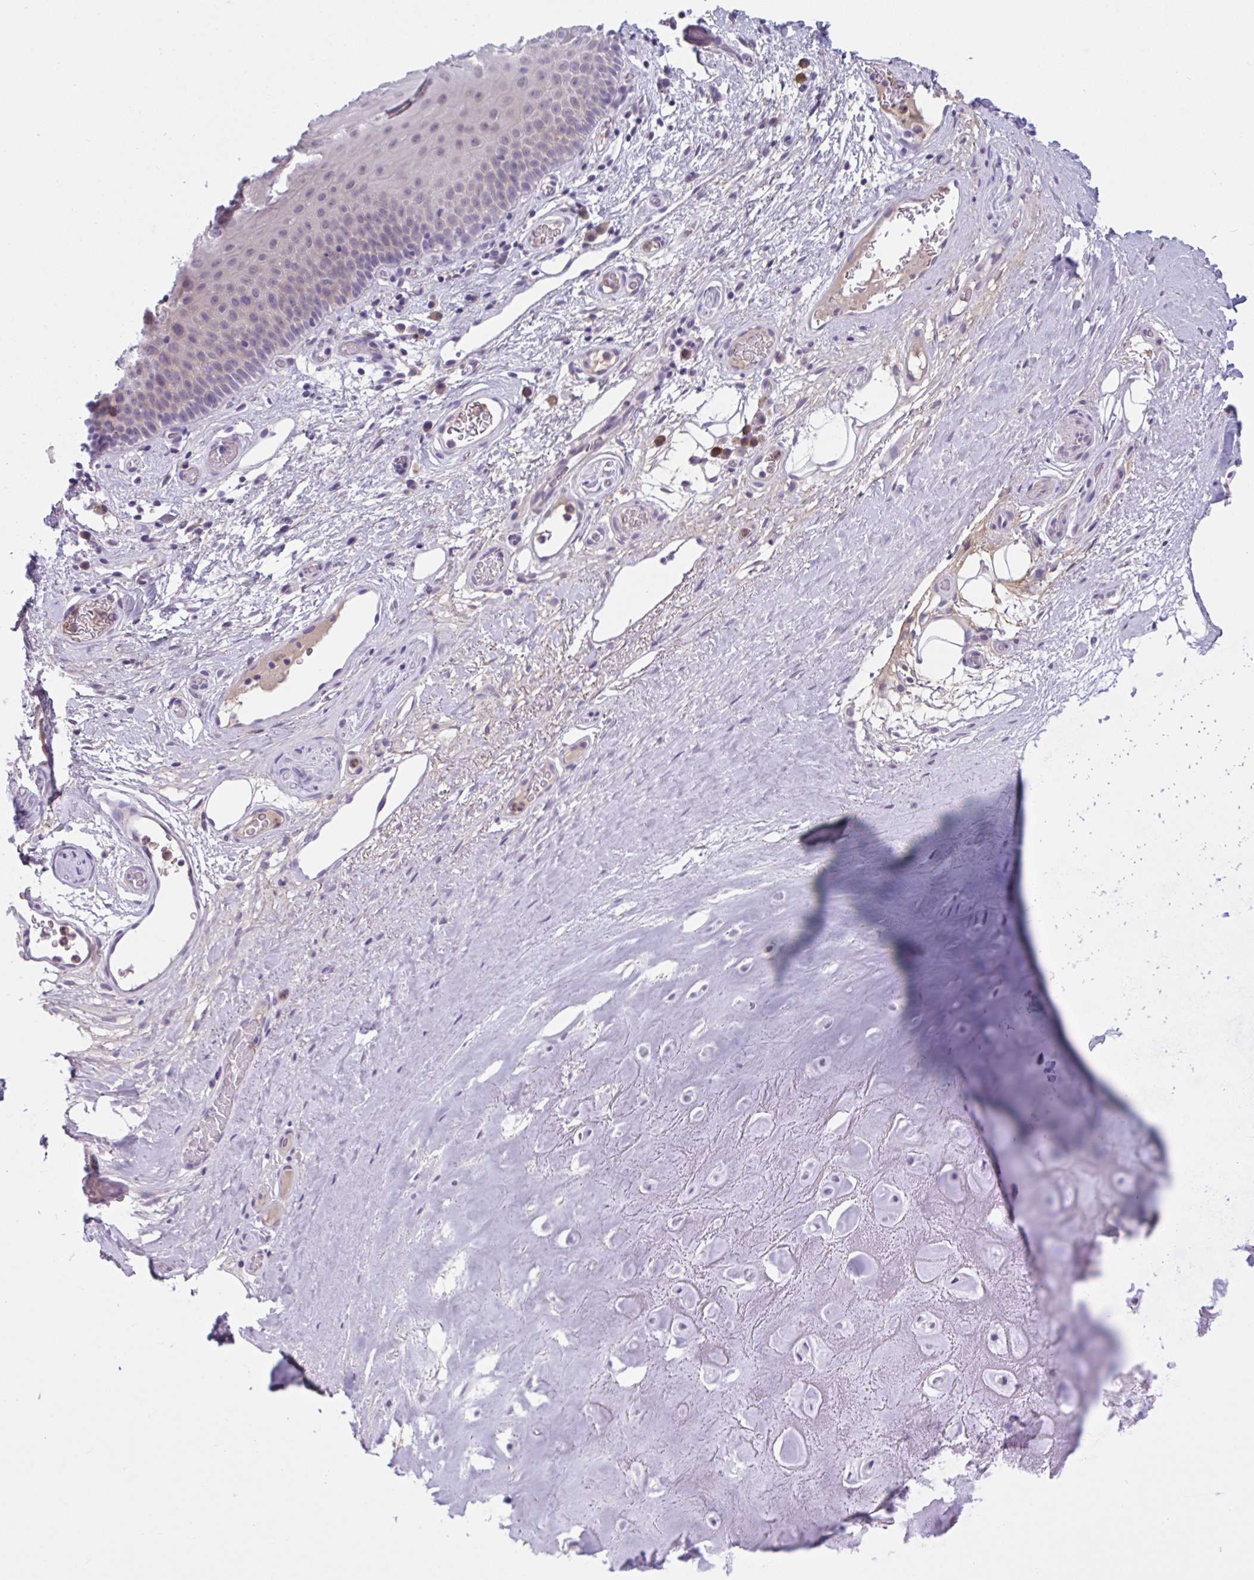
{"staining": {"intensity": "negative", "quantity": "none", "location": "none"}, "tissue": "adipose tissue", "cell_type": "Adipocytes", "image_type": "normal", "snomed": [{"axis": "morphology", "description": "Normal tissue, NOS"}, {"axis": "topography", "description": "Lymph node"}, {"axis": "topography", "description": "Cartilage tissue"}, {"axis": "topography", "description": "Nasopharynx"}], "caption": "IHC micrograph of normal human adipose tissue stained for a protein (brown), which demonstrates no staining in adipocytes. (DAB (3,3'-diaminobenzidine) immunohistochemistry with hematoxylin counter stain).", "gene": "WNT9B", "patient": {"sex": "male", "age": 63}}